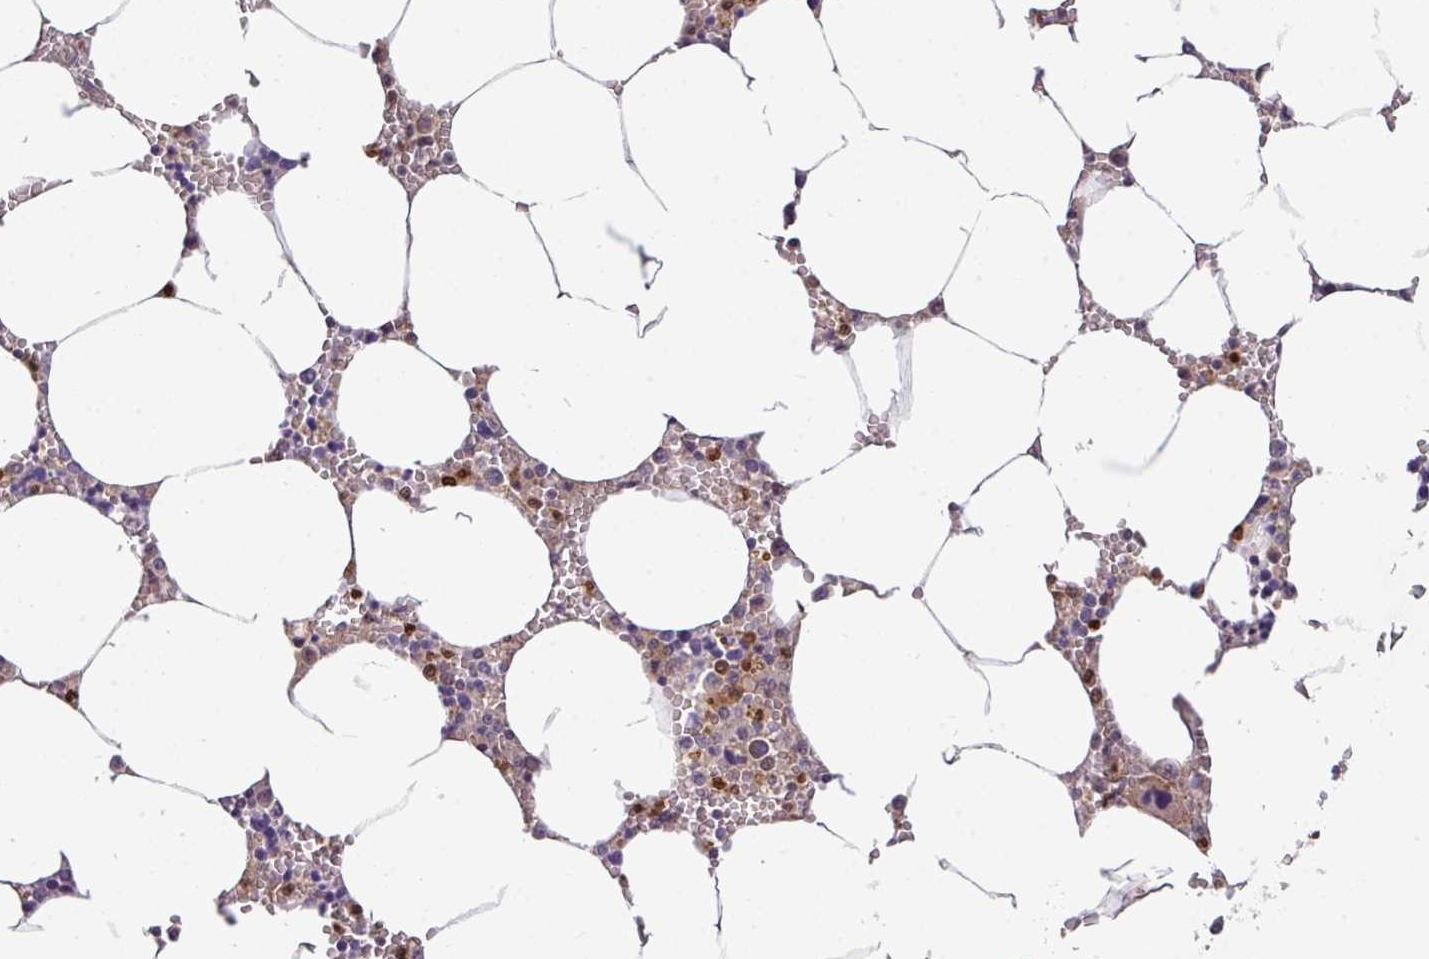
{"staining": {"intensity": "moderate", "quantity": "<25%", "location": "nuclear"}, "tissue": "bone marrow", "cell_type": "Hematopoietic cells", "image_type": "normal", "snomed": [{"axis": "morphology", "description": "Normal tissue, NOS"}, {"axis": "topography", "description": "Bone marrow"}], "caption": "A brown stain shows moderate nuclear positivity of a protein in hematopoietic cells of unremarkable bone marrow.", "gene": "PAPLN", "patient": {"sex": "male", "age": 70}}